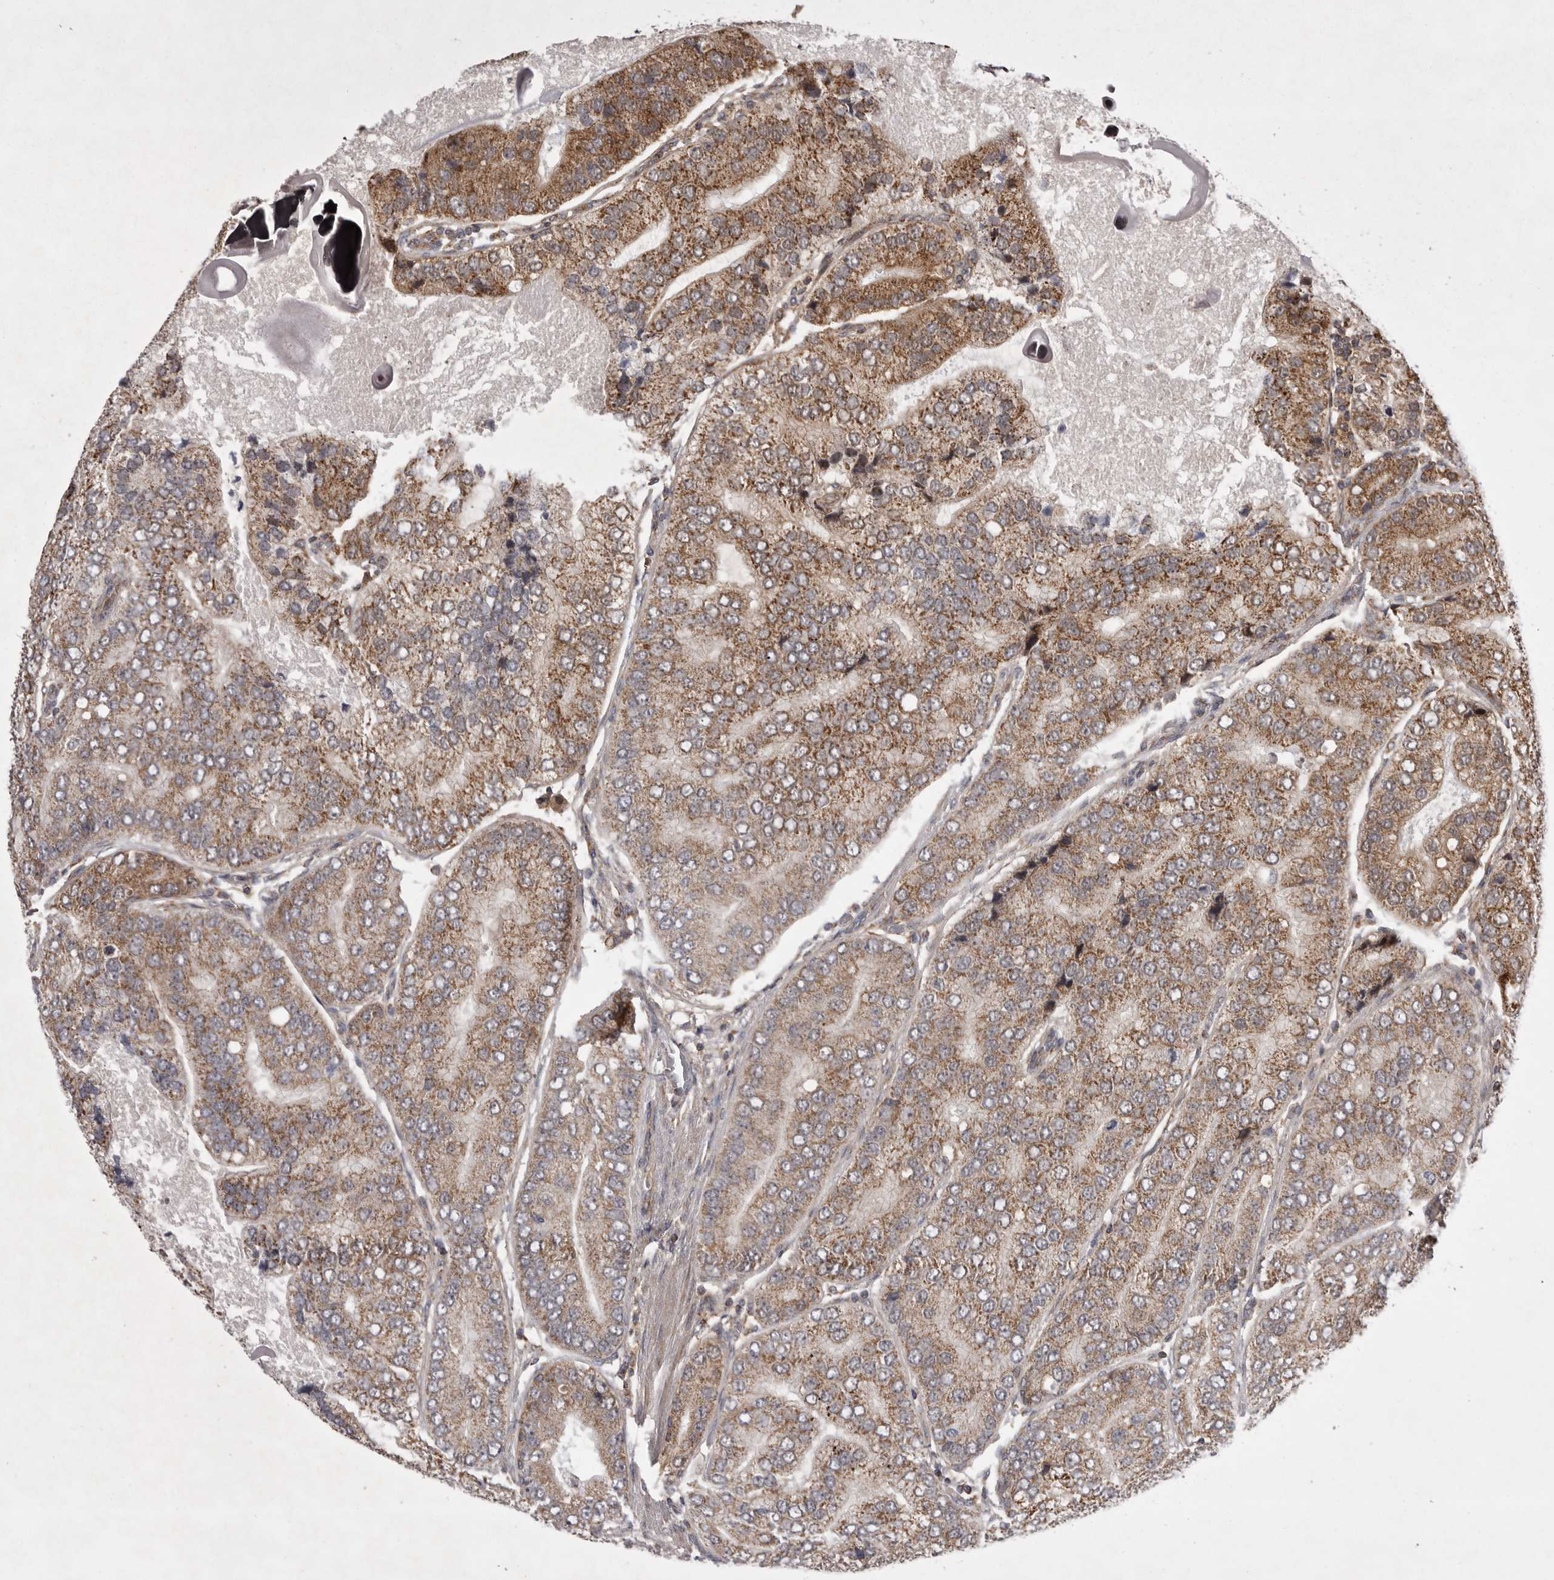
{"staining": {"intensity": "moderate", "quantity": ">75%", "location": "cytoplasmic/membranous"}, "tissue": "prostate cancer", "cell_type": "Tumor cells", "image_type": "cancer", "snomed": [{"axis": "morphology", "description": "Adenocarcinoma, High grade"}, {"axis": "topography", "description": "Prostate"}], "caption": "This is an image of IHC staining of adenocarcinoma (high-grade) (prostate), which shows moderate positivity in the cytoplasmic/membranous of tumor cells.", "gene": "KYAT3", "patient": {"sex": "male", "age": 70}}